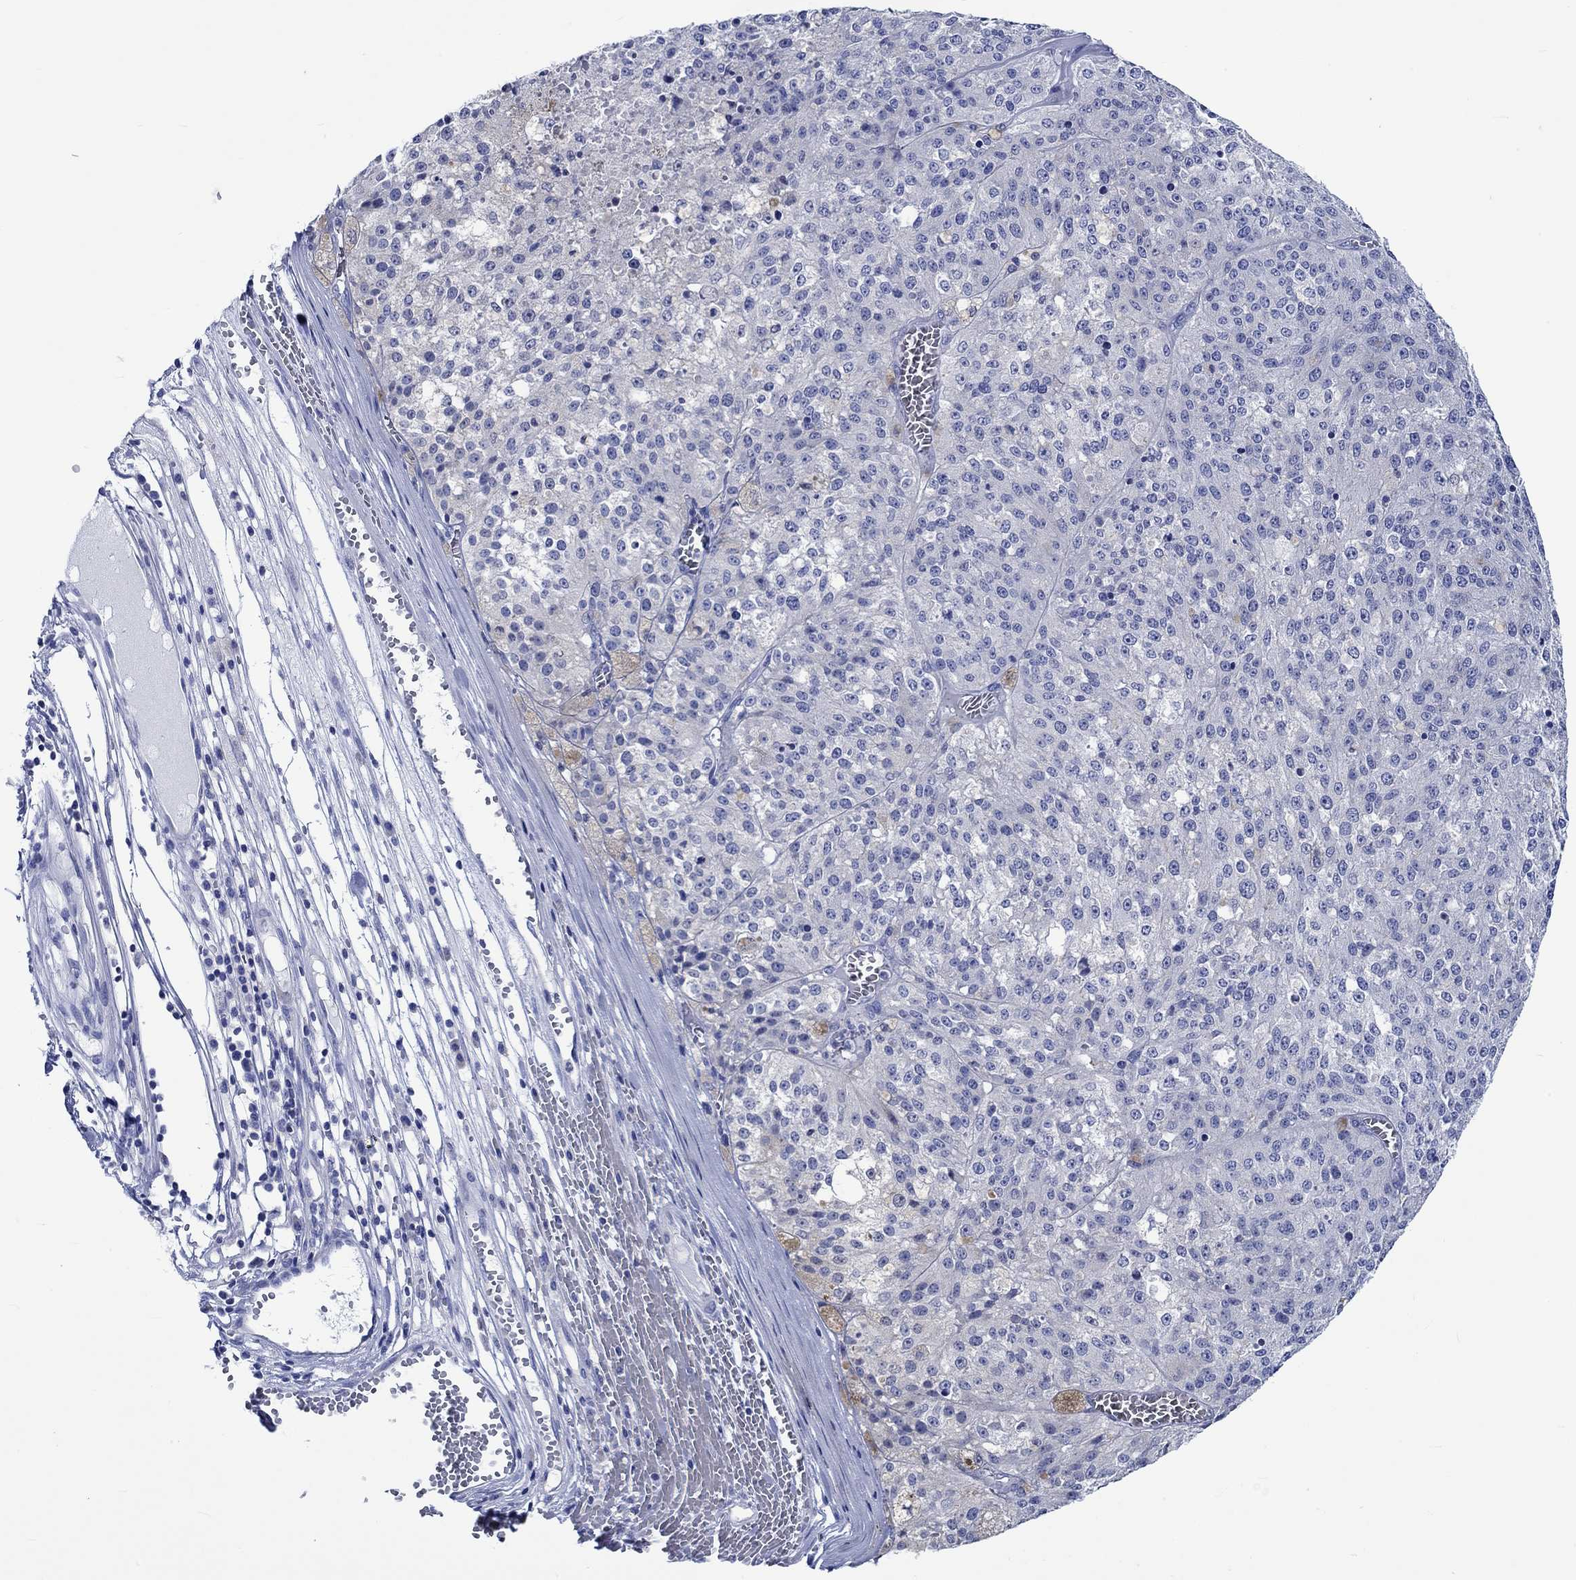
{"staining": {"intensity": "negative", "quantity": "none", "location": "none"}, "tissue": "melanoma", "cell_type": "Tumor cells", "image_type": "cancer", "snomed": [{"axis": "morphology", "description": "Malignant melanoma, Metastatic site"}, {"axis": "topography", "description": "Lymph node"}], "caption": "High power microscopy image of an immunohistochemistry histopathology image of malignant melanoma (metastatic site), revealing no significant staining in tumor cells.", "gene": "PTPRN2", "patient": {"sex": "female", "age": 64}}